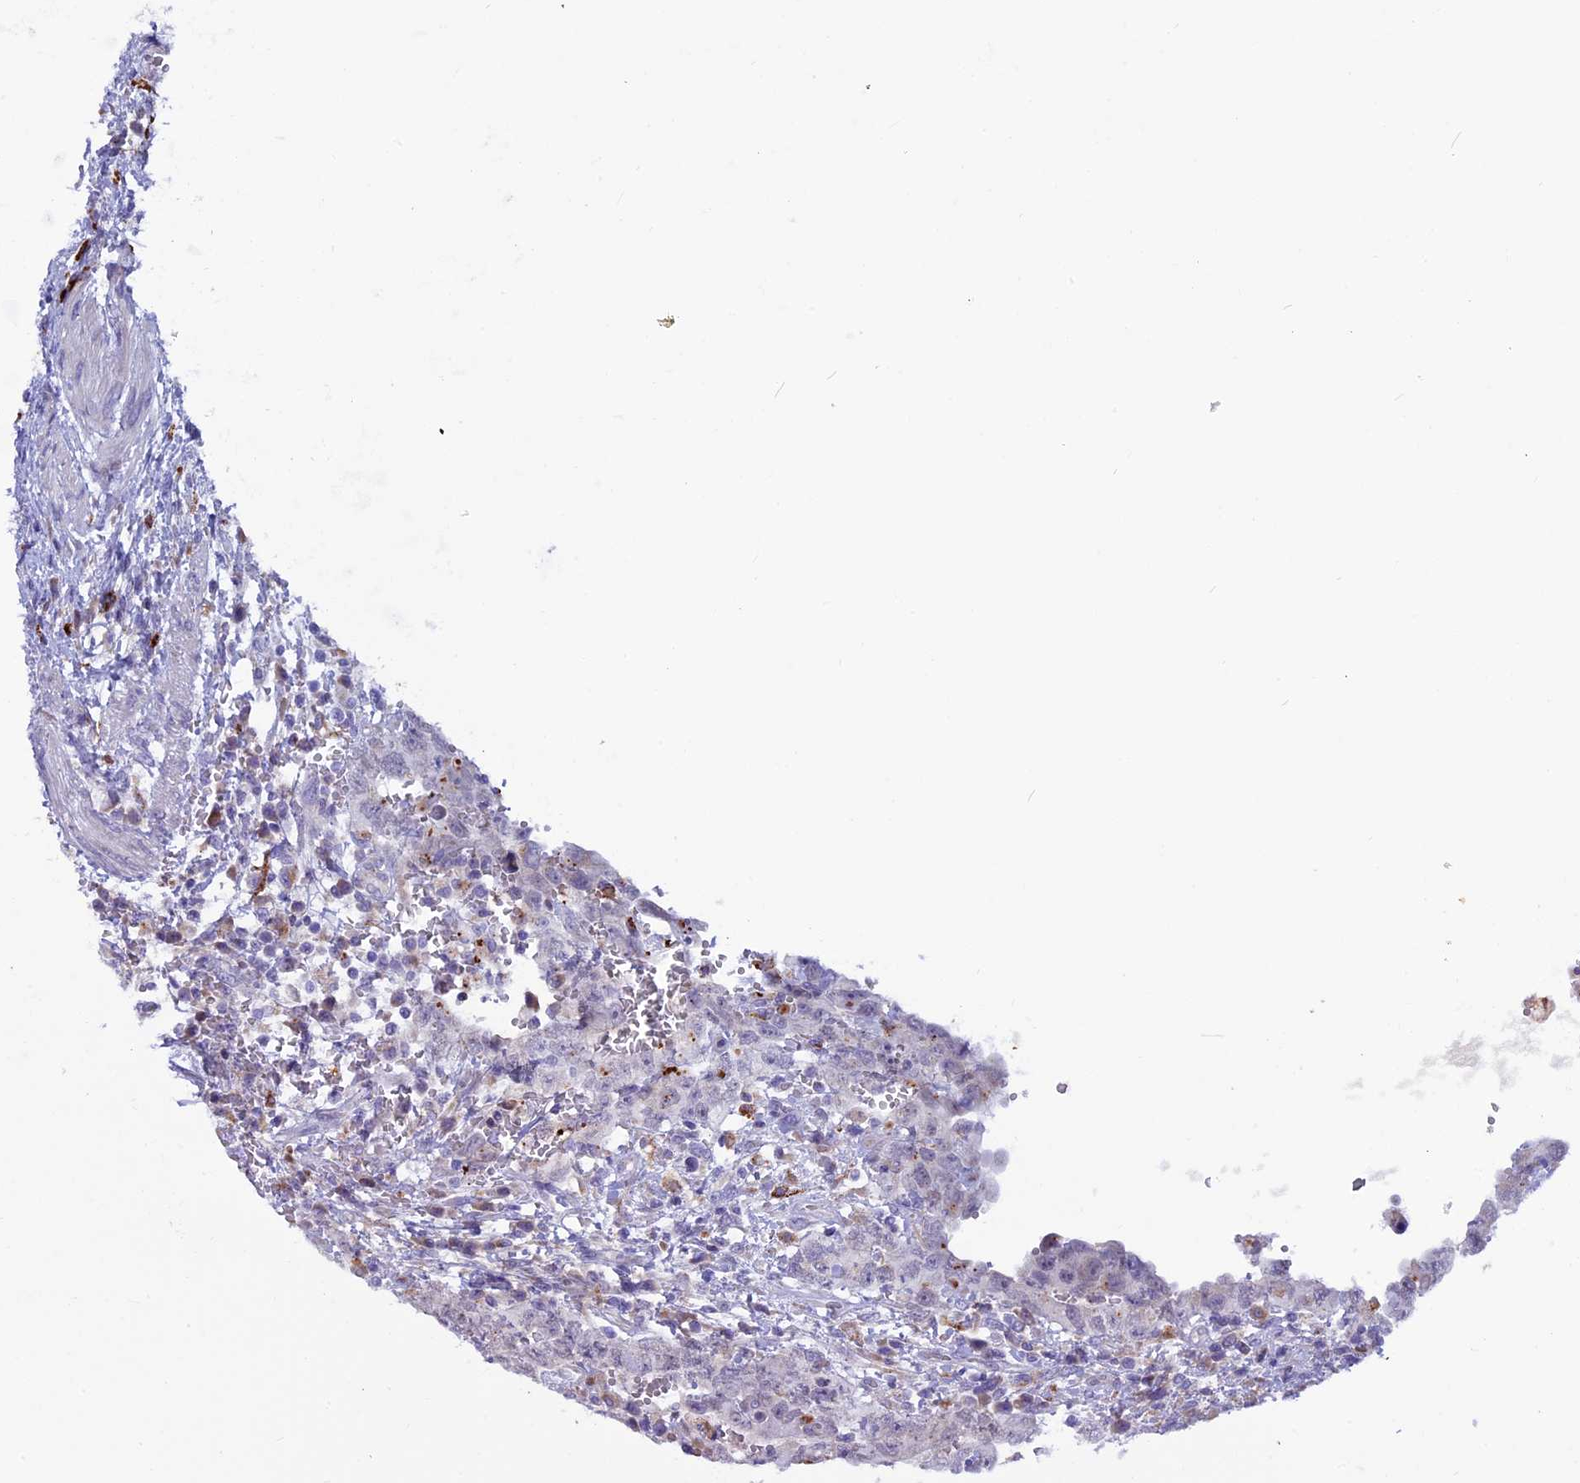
{"staining": {"intensity": "negative", "quantity": "none", "location": "none"}, "tissue": "testis cancer", "cell_type": "Tumor cells", "image_type": "cancer", "snomed": [{"axis": "morphology", "description": "Carcinoma, Embryonal, NOS"}, {"axis": "topography", "description": "Testis"}], "caption": "Tumor cells show no significant protein expression in embryonal carcinoma (testis). (DAB (3,3'-diaminobenzidine) IHC with hematoxylin counter stain).", "gene": "THRSP", "patient": {"sex": "male", "age": 26}}